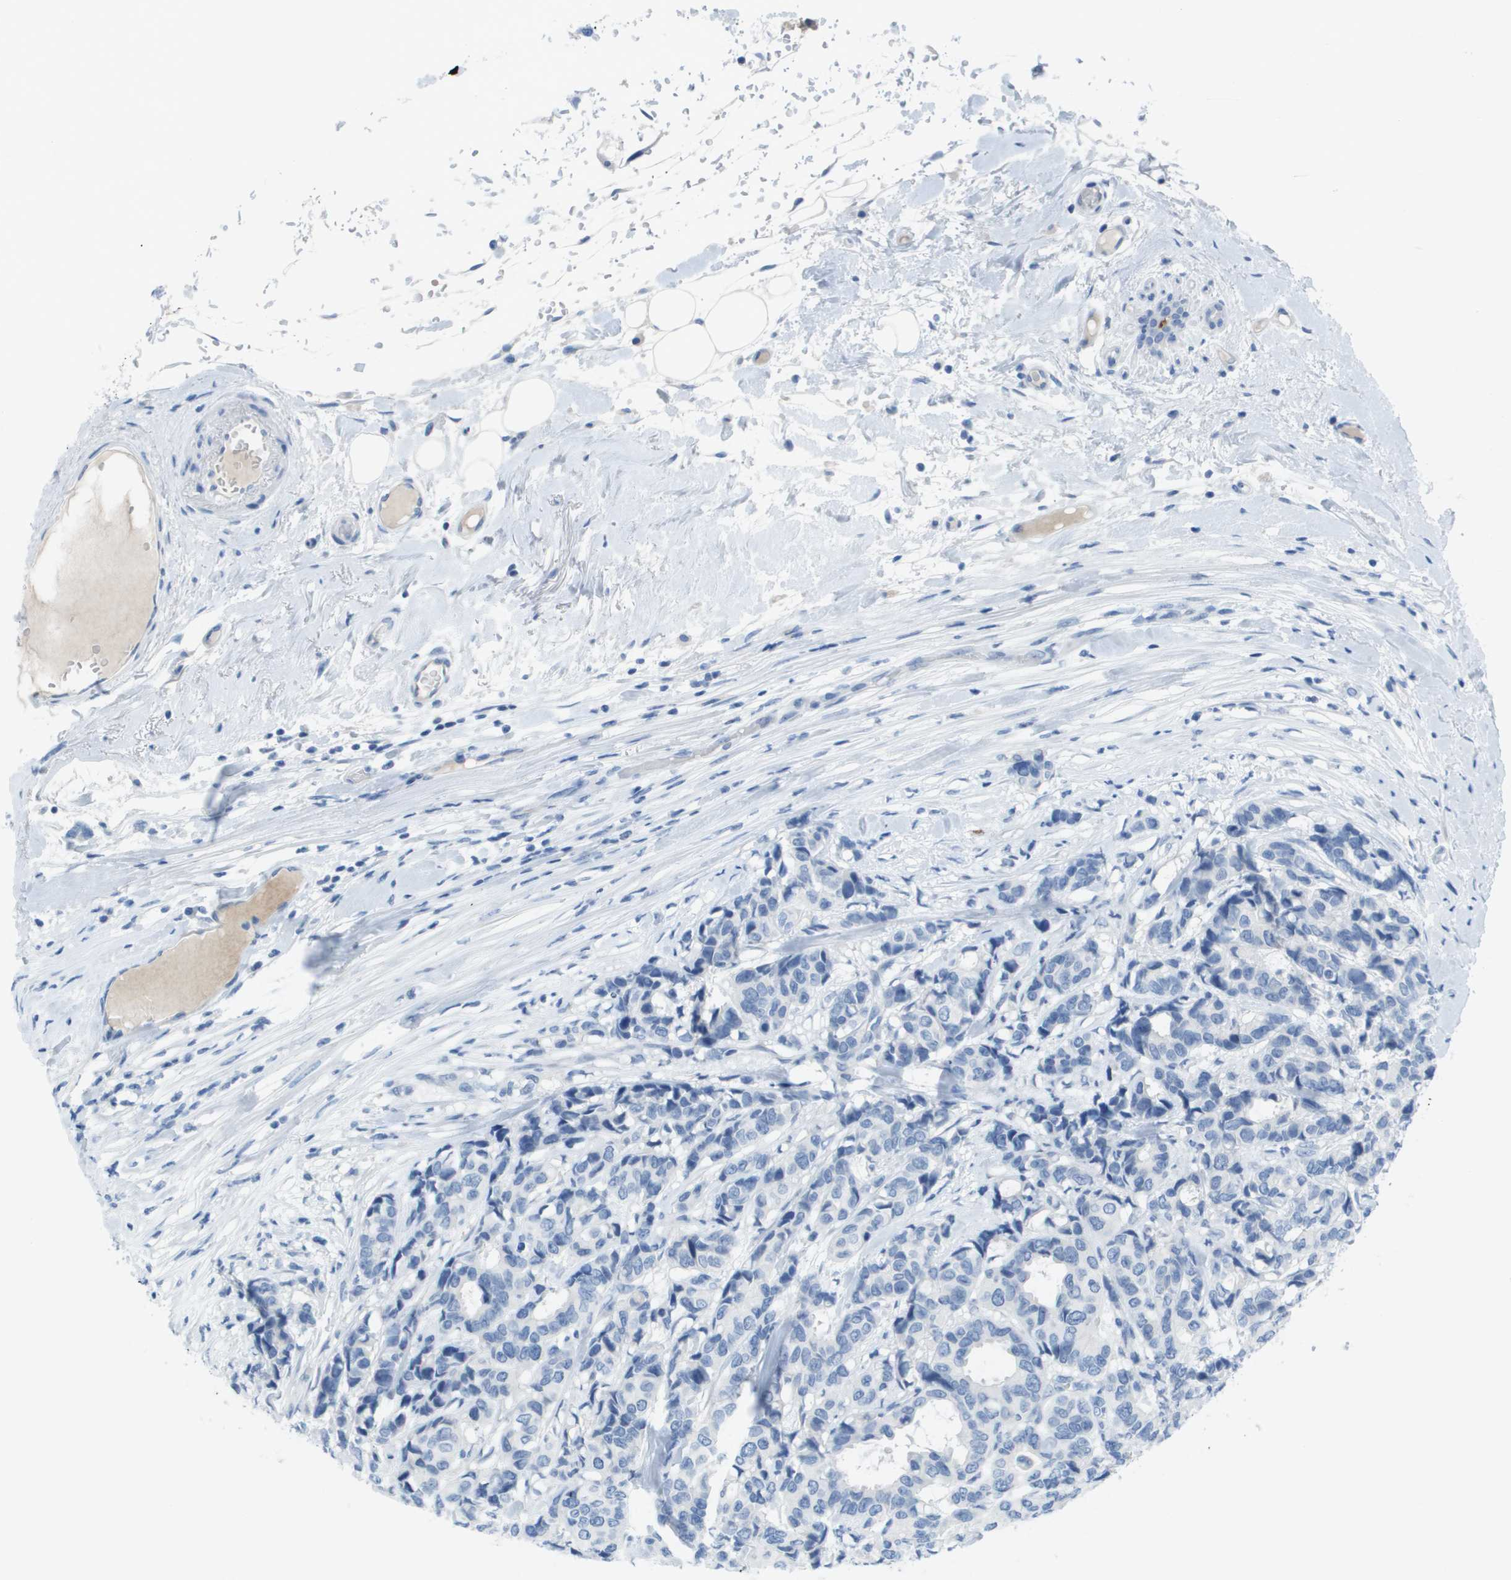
{"staining": {"intensity": "negative", "quantity": "none", "location": "none"}, "tissue": "breast cancer", "cell_type": "Tumor cells", "image_type": "cancer", "snomed": [{"axis": "morphology", "description": "Duct carcinoma"}, {"axis": "topography", "description": "Breast"}], "caption": "IHC of invasive ductal carcinoma (breast) shows no expression in tumor cells.", "gene": "GPR18", "patient": {"sex": "female", "age": 87}}